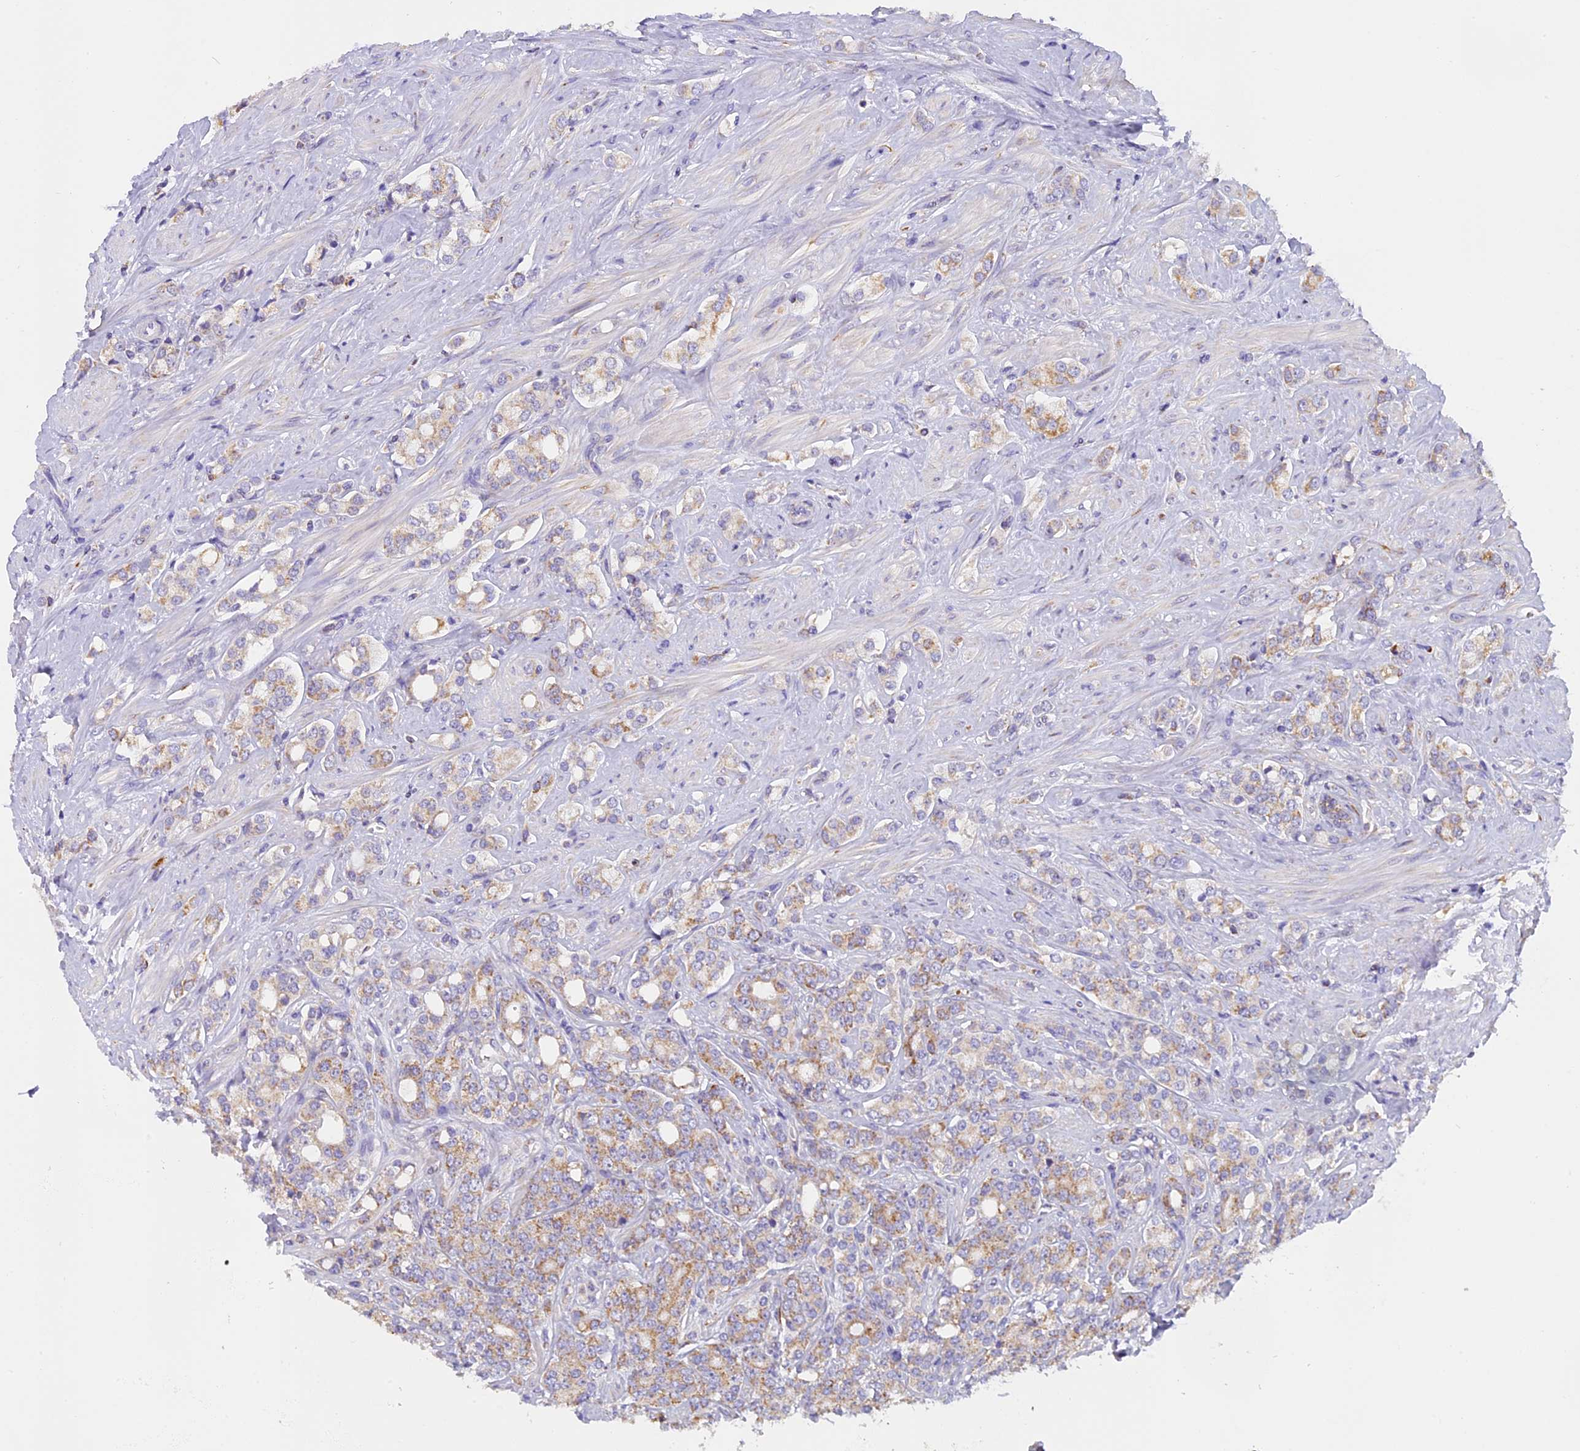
{"staining": {"intensity": "weak", "quantity": "25%-75%", "location": "cytoplasmic/membranous"}, "tissue": "prostate cancer", "cell_type": "Tumor cells", "image_type": "cancer", "snomed": [{"axis": "morphology", "description": "Adenocarcinoma, High grade"}, {"axis": "topography", "description": "Prostate"}], "caption": "The micrograph displays immunohistochemical staining of prostate cancer. There is weak cytoplasmic/membranous staining is seen in about 25%-75% of tumor cells.", "gene": "MGME1", "patient": {"sex": "male", "age": 62}}